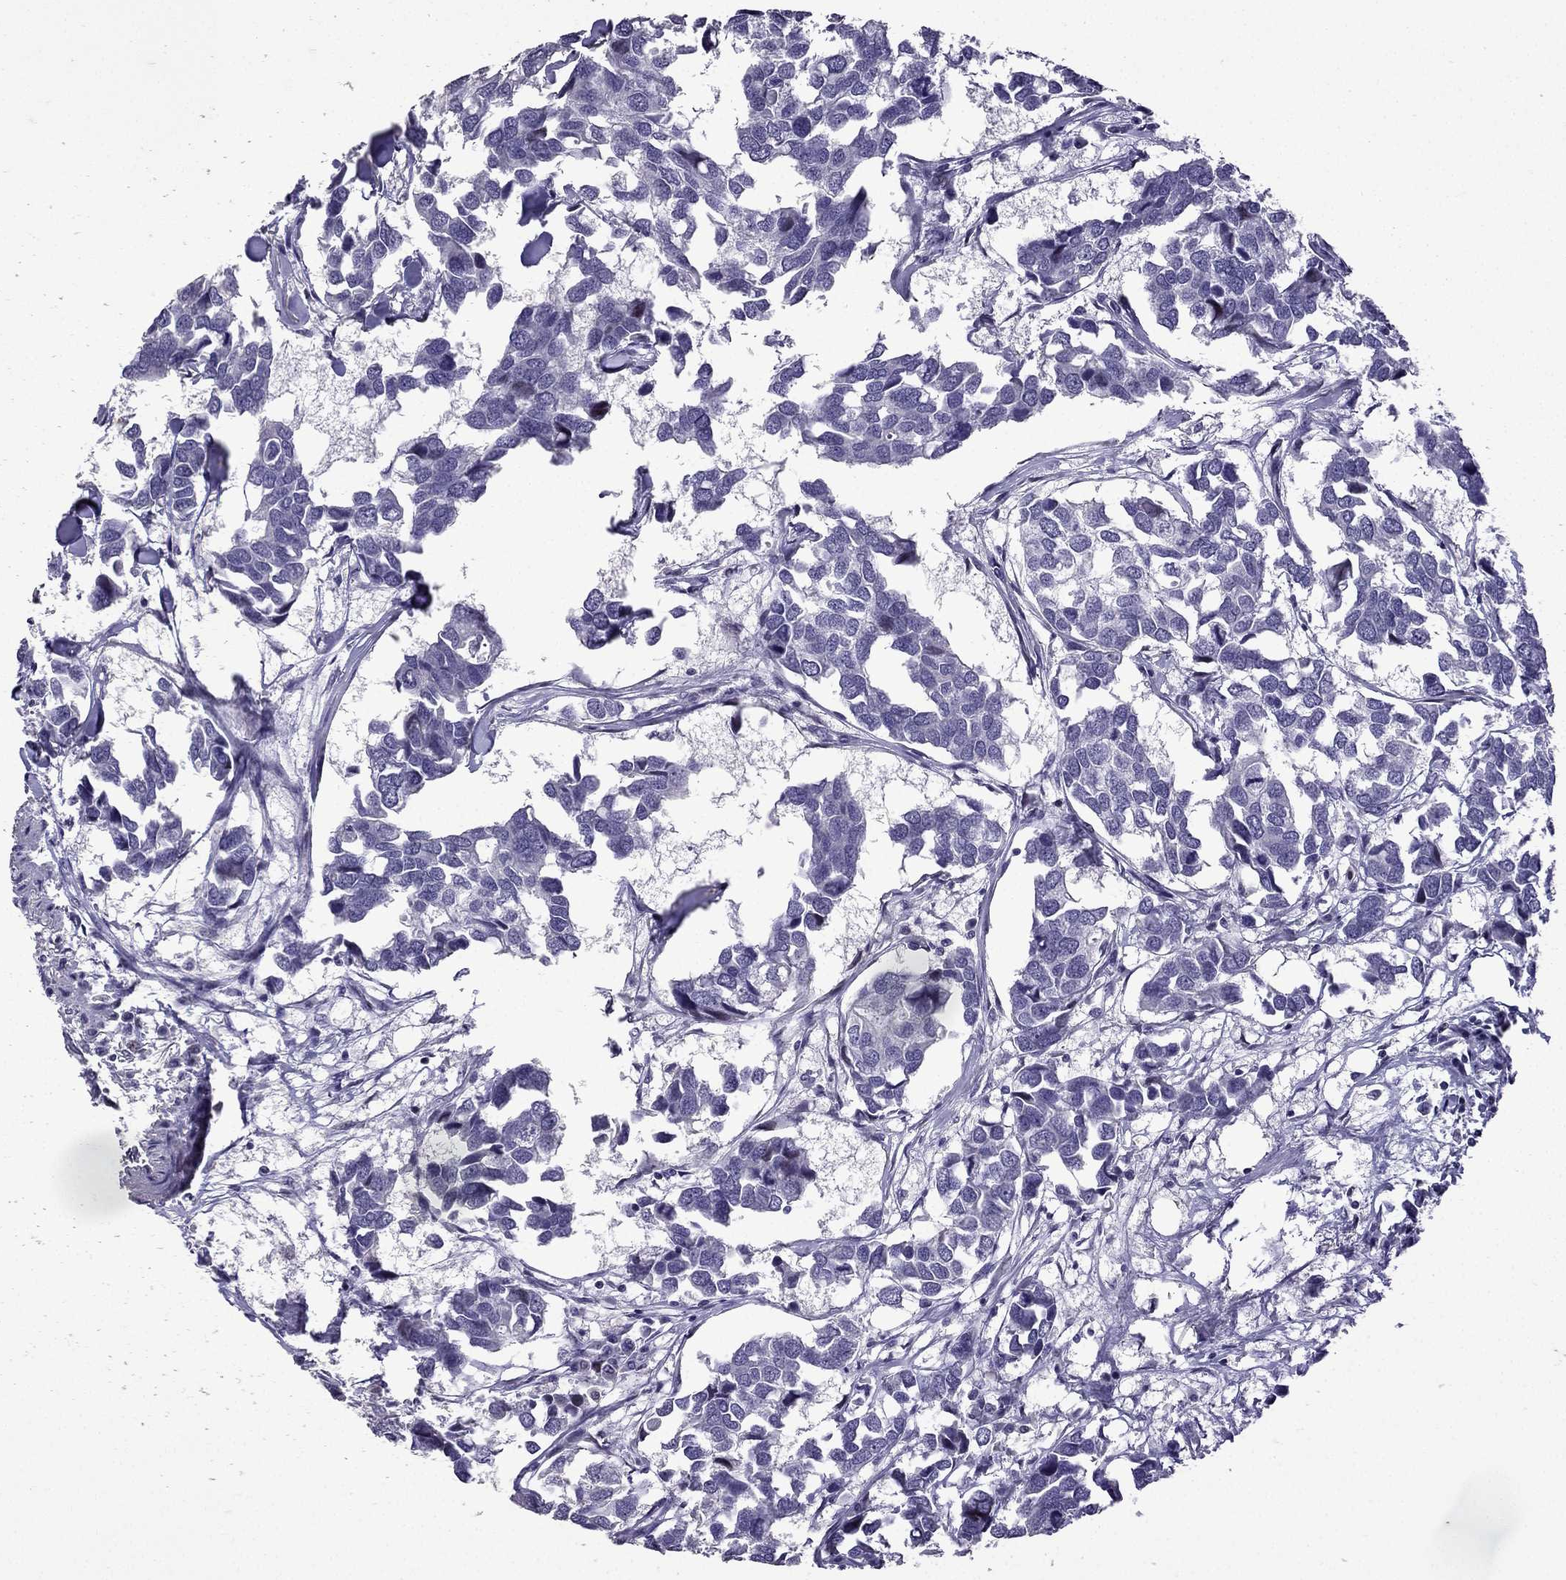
{"staining": {"intensity": "negative", "quantity": "none", "location": "none"}, "tissue": "breast cancer", "cell_type": "Tumor cells", "image_type": "cancer", "snomed": [{"axis": "morphology", "description": "Duct carcinoma"}, {"axis": "topography", "description": "Breast"}], "caption": "Immunohistochemical staining of human breast intraductal carcinoma reveals no significant positivity in tumor cells.", "gene": "TTN", "patient": {"sex": "female", "age": 83}}